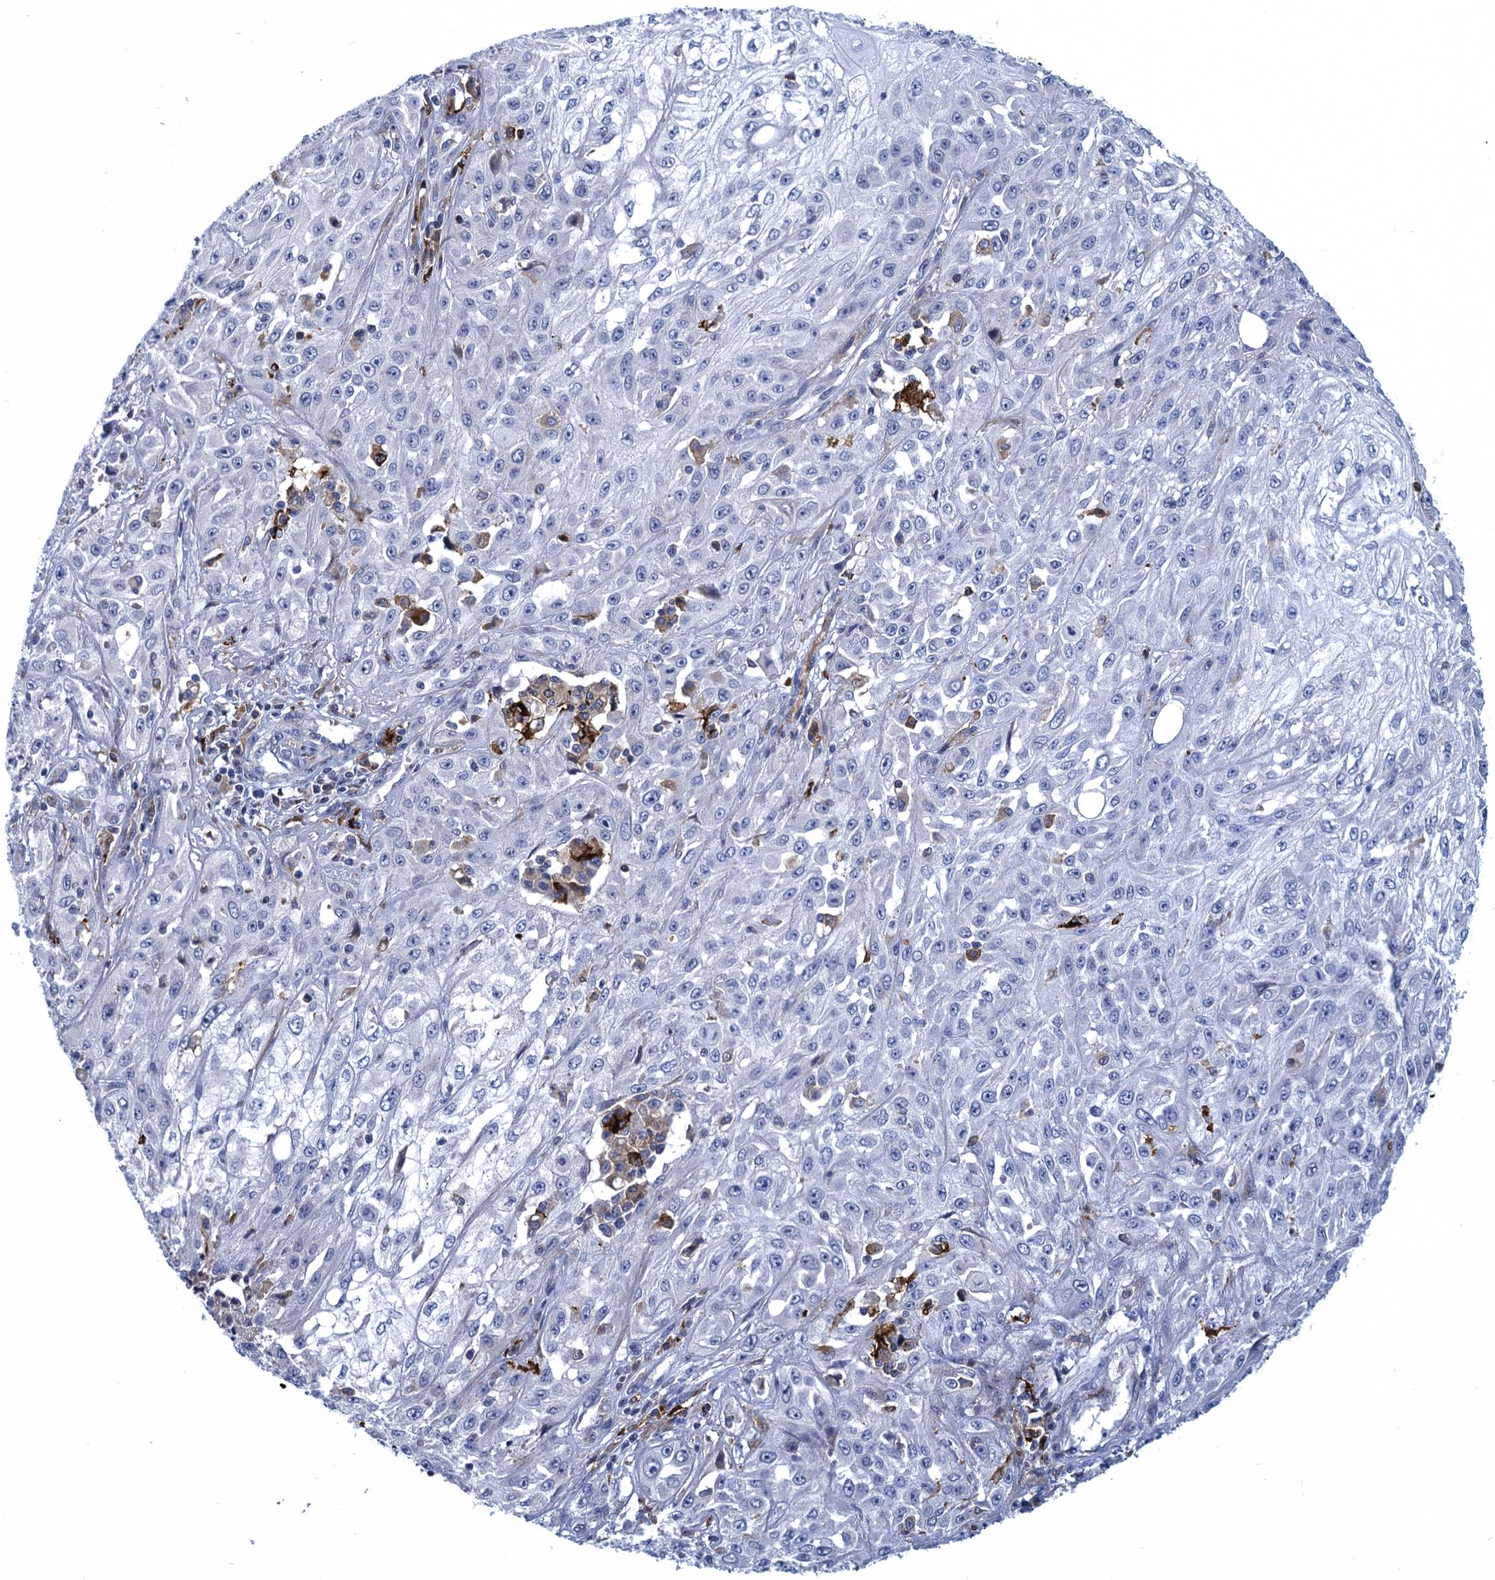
{"staining": {"intensity": "negative", "quantity": "none", "location": "none"}, "tissue": "skin cancer", "cell_type": "Tumor cells", "image_type": "cancer", "snomed": [{"axis": "morphology", "description": "Squamous cell carcinoma, NOS"}, {"axis": "morphology", "description": "Squamous cell carcinoma, metastatic, NOS"}, {"axis": "topography", "description": "Skin"}, {"axis": "topography", "description": "Lymph node"}], "caption": "An immunohistochemistry (IHC) micrograph of skin cancer (squamous cell carcinoma) is shown. There is no staining in tumor cells of skin cancer (squamous cell carcinoma).", "gene": "DNHD1", "patient": {"sex": "male", "age": 75}}